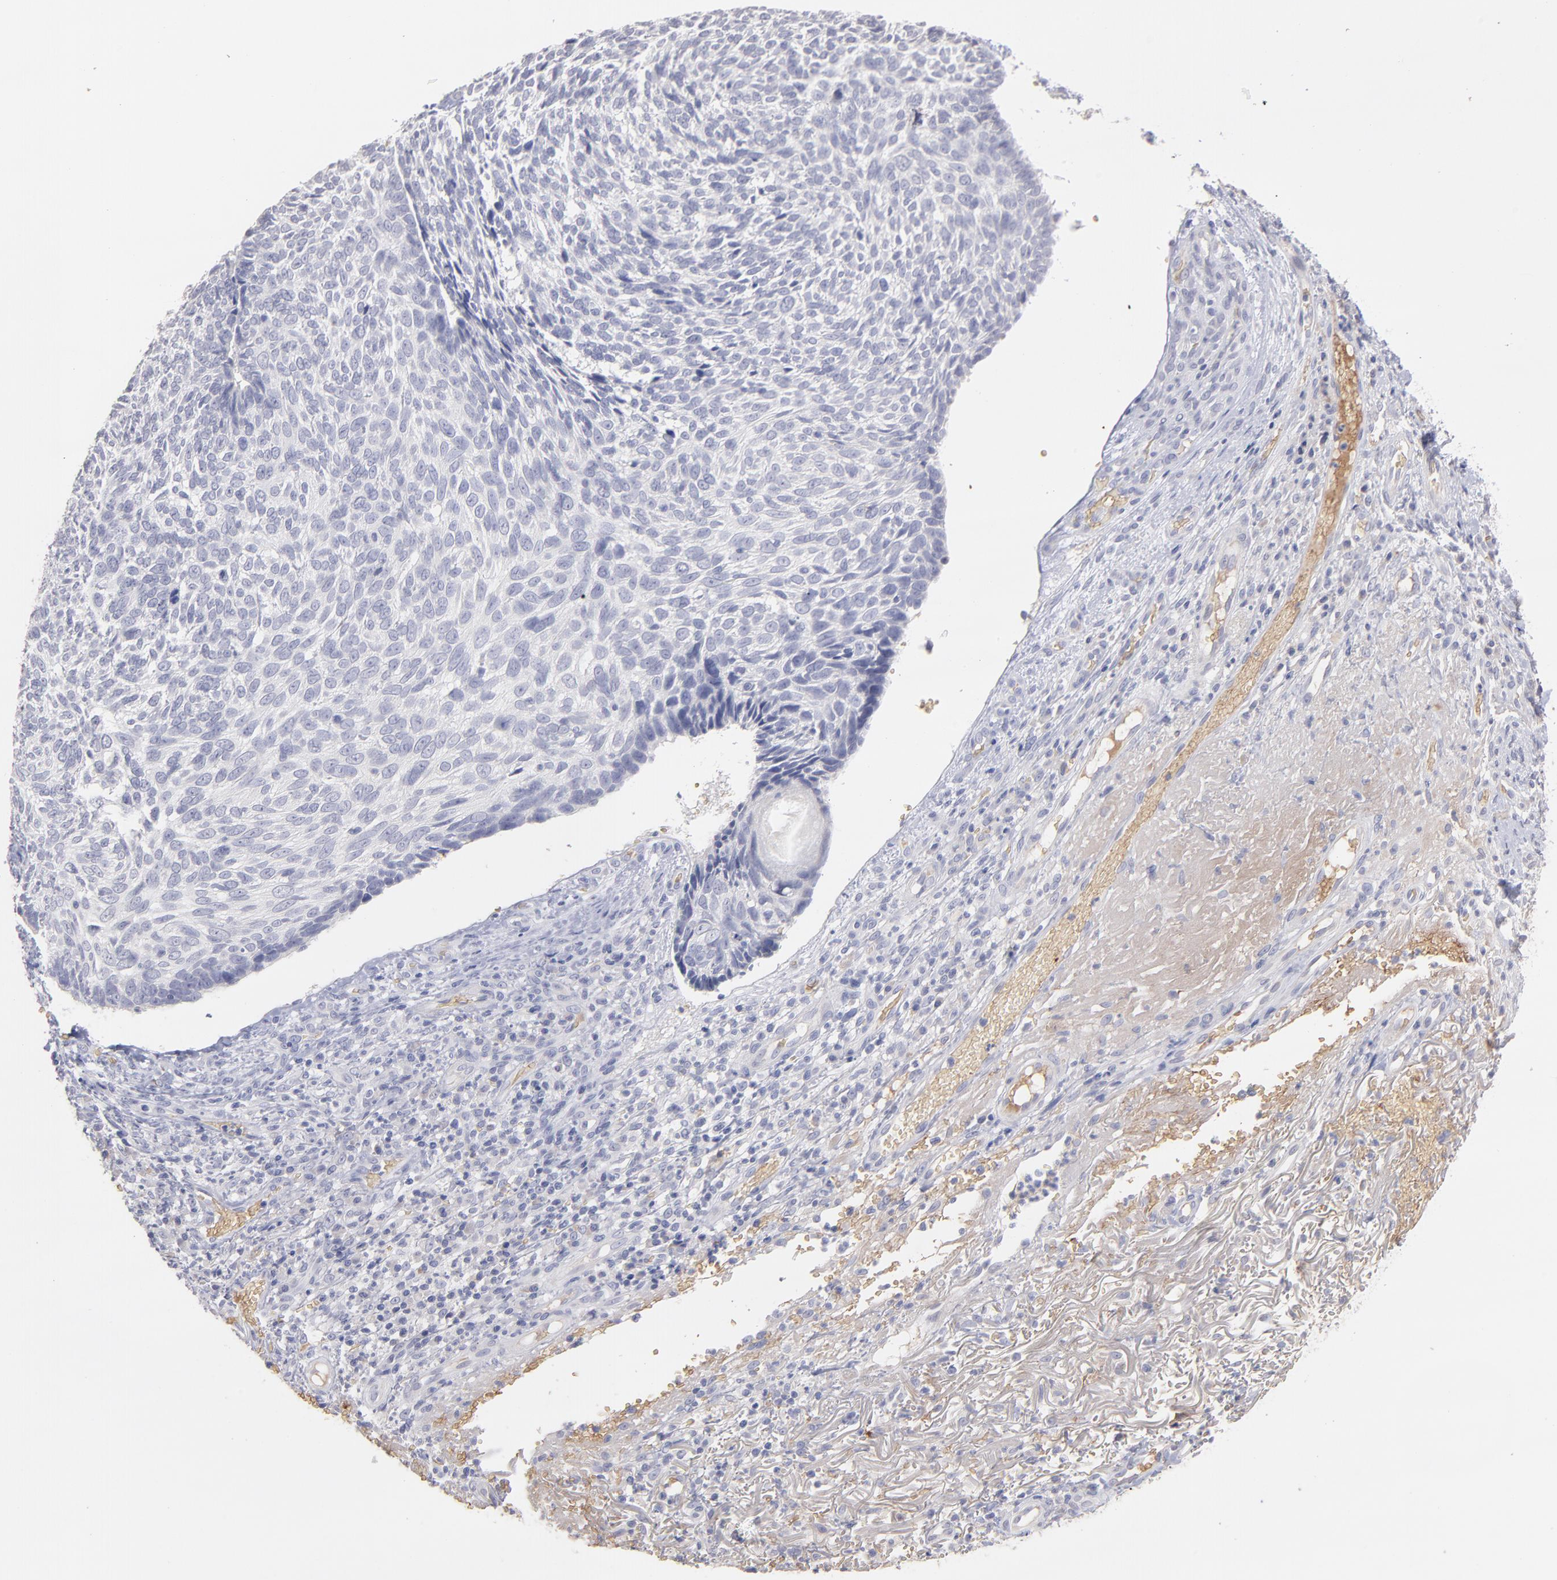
{"staining": {"intensity": "negative", "quantity": "none", "location": "none"}, "tissue": "skin cancer", "cell_type": "Tumor cells", "image_type": "cancer", "snomed": [{"axis": "morphology", "description": "Basal cell carcinoma"}, {"axis": "topography", "description": "Skin"}], "caption": "Immunohistochemistry (IHC) micrograph of neoplastic tissue: basal cell carcinoma (skin) stained with DAB (3,3'-diaminobenzidine) demonstrates no significant protein positivity in tumor cells.", "gene": "F13B", "patient": {"sex": "male", "age": 72}}